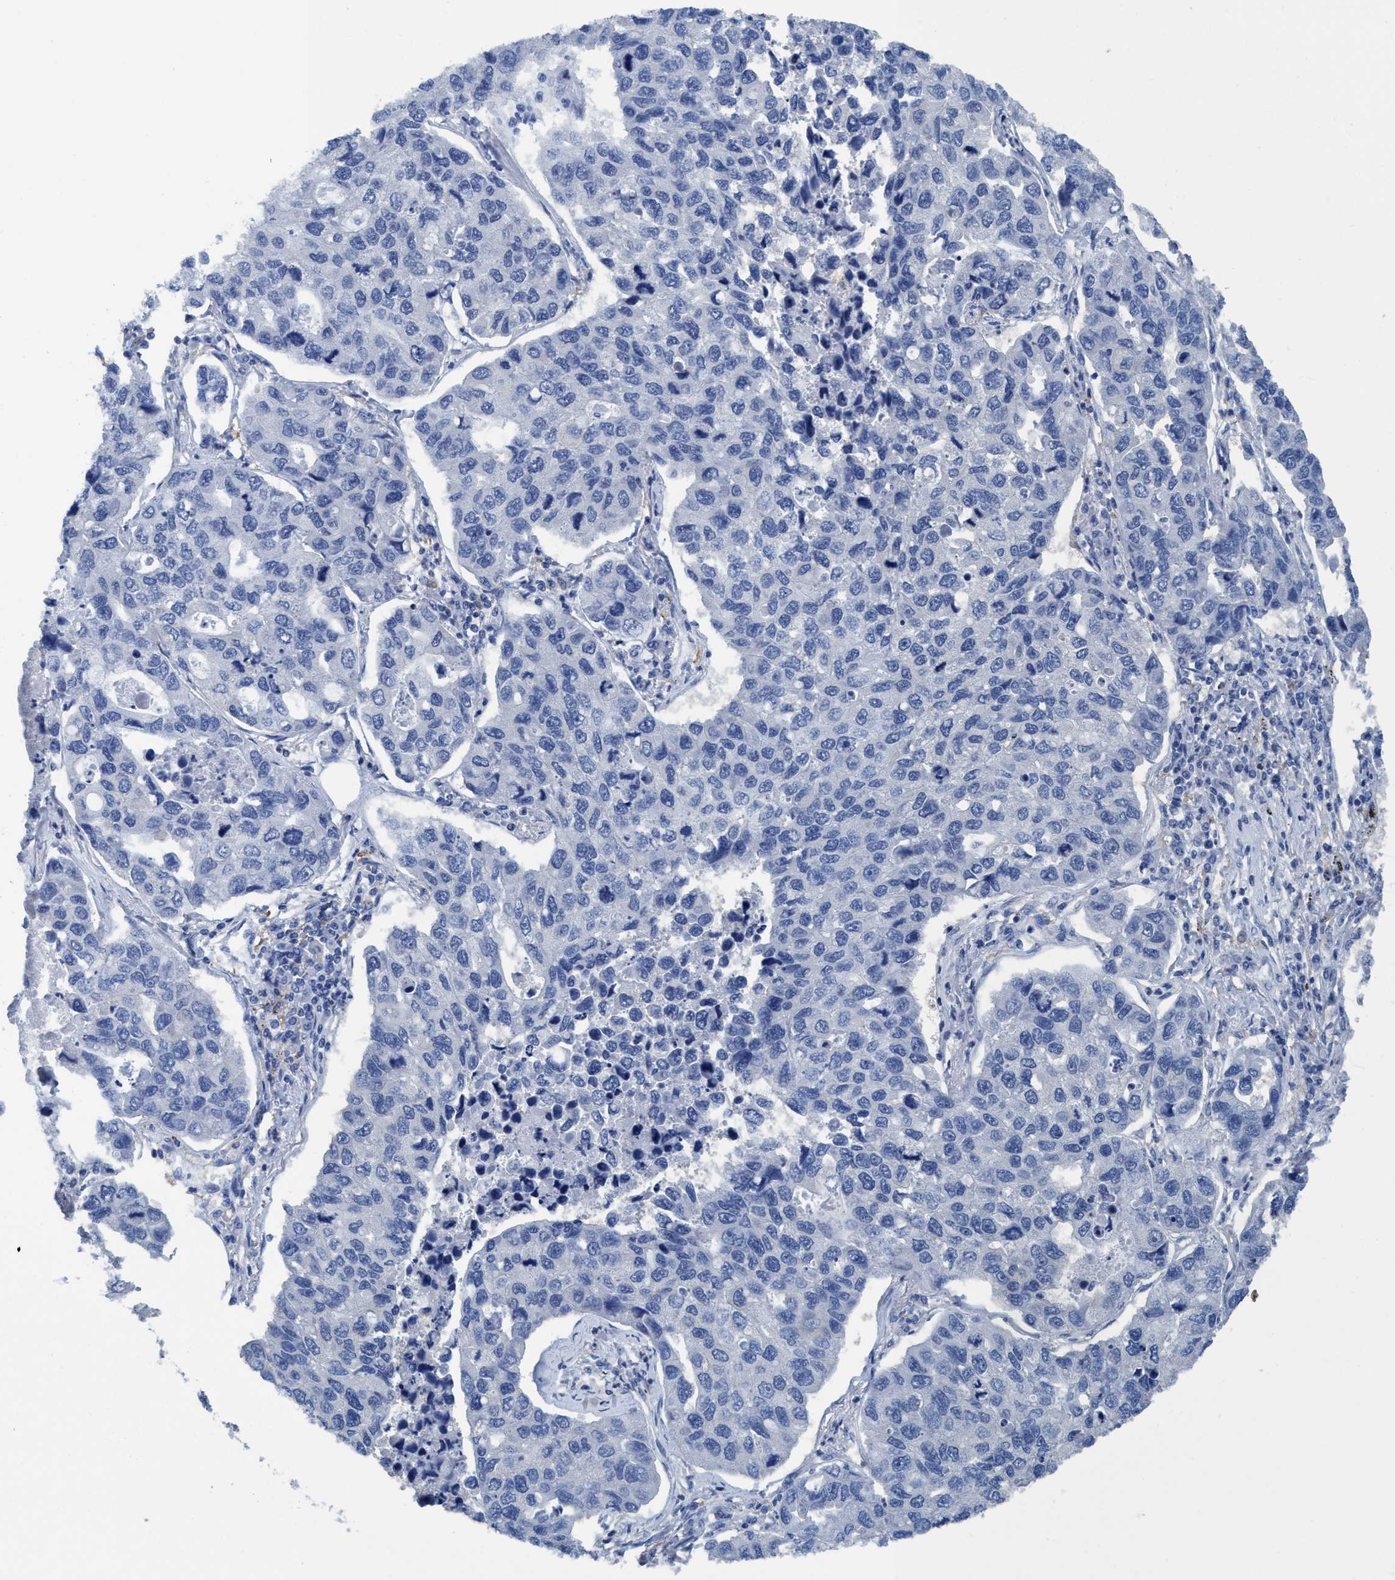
{"staining": {"intensity": "negative", "quantity": "none", "location": "none"}, "tissue": "lung cancer", "cell_type": "Tumor cells", "image_type": "cancer", "snomed": [{"axis": "morphology", "description": "Adenocarcinoma, NOS"}, {"axis": "topography", "description": "Lung"}], "caption": "Immunohistochemical staining of human lung cancer (adenocarcinoma) displays no significant staining in tumor cells.", "gene": "DNAI1", "patient": {"sex": "male", "age": 64}}